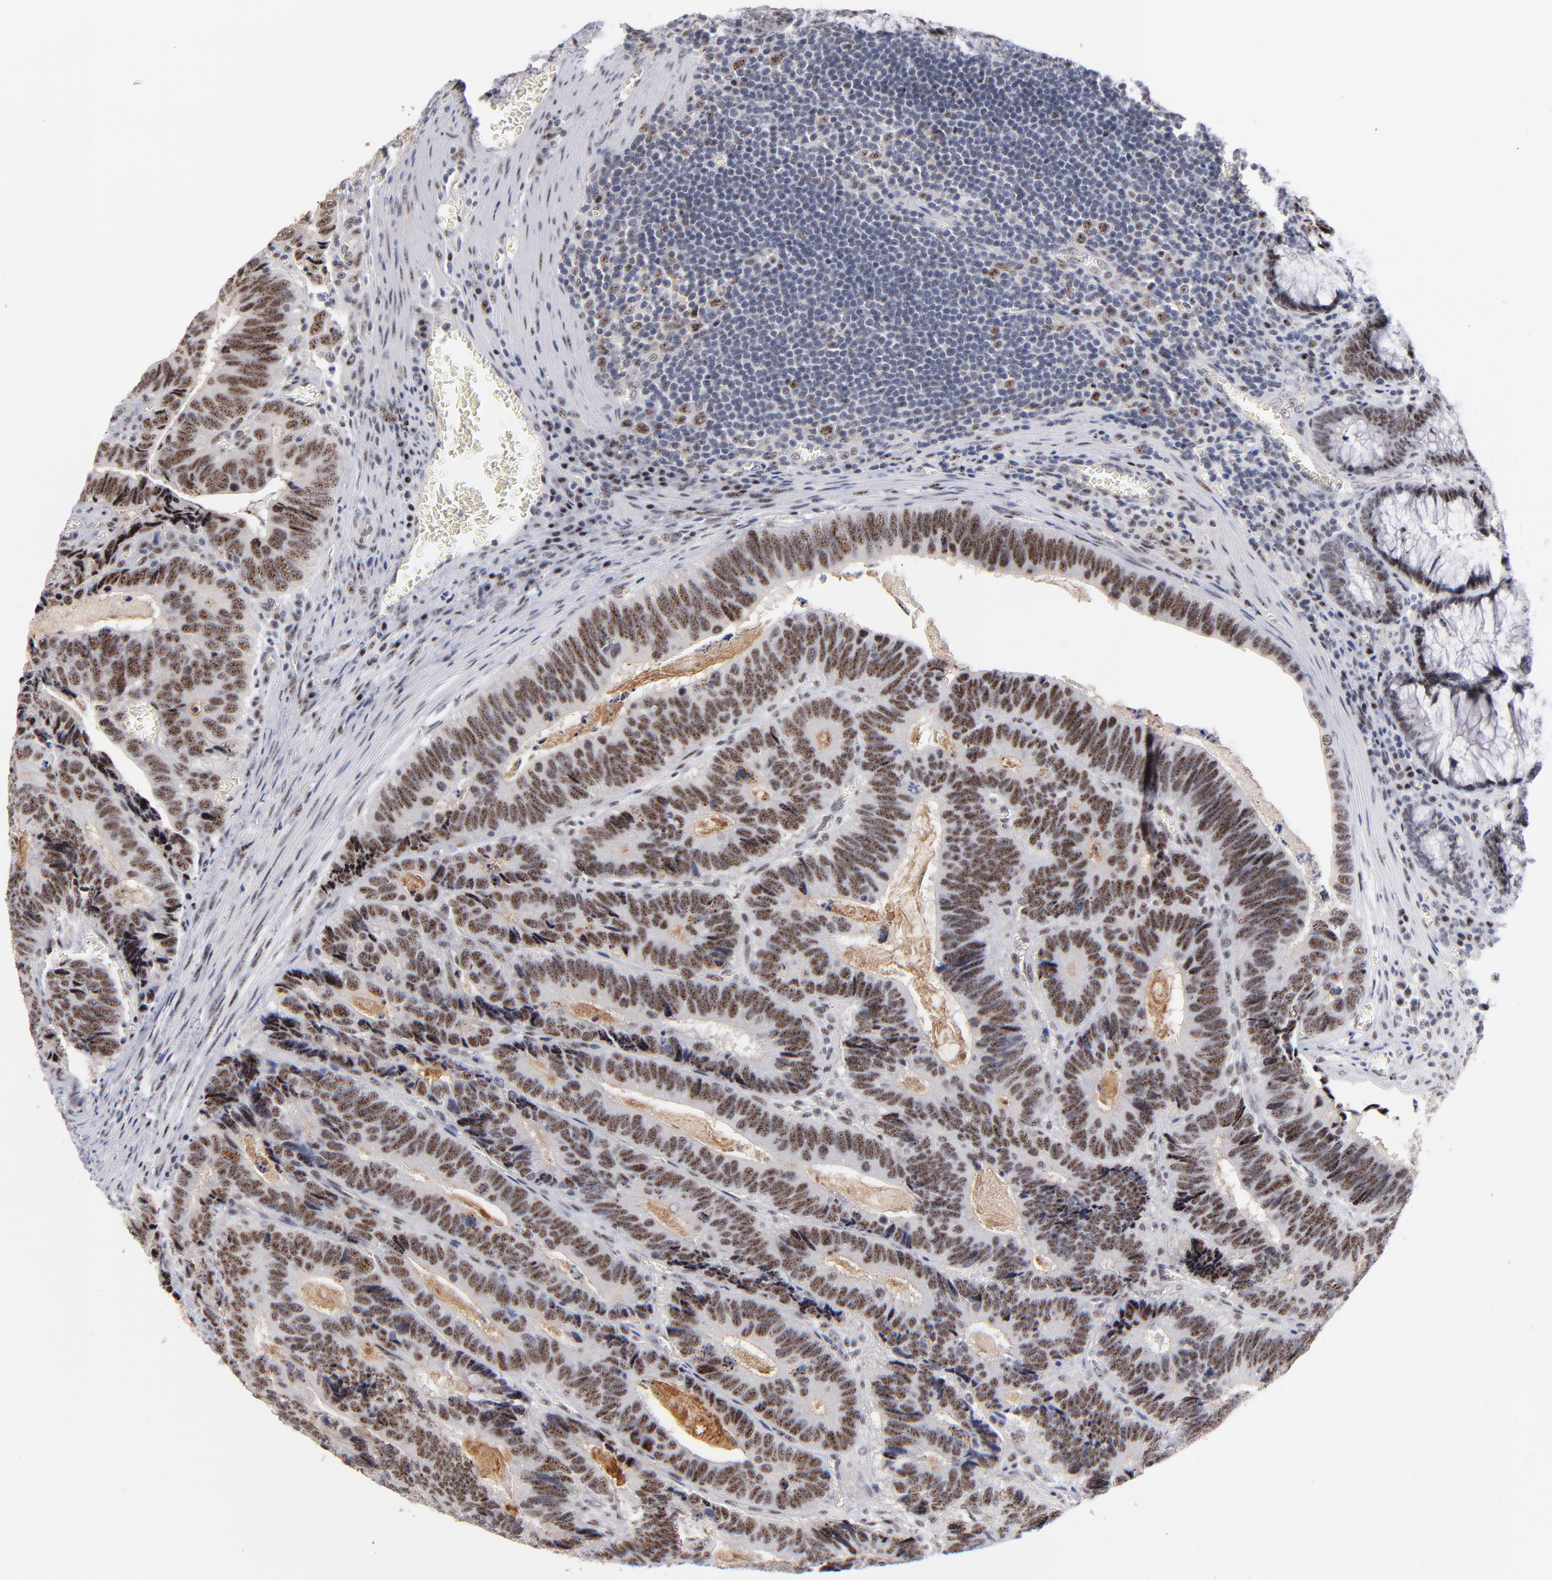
{"staining": {"intensity": "moderate", "quantity": ">75%", "location": "nuclear"}, "tissue": "colorectal cancer", "cell_type": "Tumor cells", "image_type": "cancer", "snomed": [{"axis": "morphology", "description": "Adenocarcinoma, NOS"}, {"axis": "topography", "description": "Colon"}], "caption": "Adenocarcinoma (colorectal) stained for a protein displays moderate nuclear positivity in tumor cells. Nuclei are stained in blue.", "gene": "RAF1", "patient": {"sex": "male", "age": 72}}